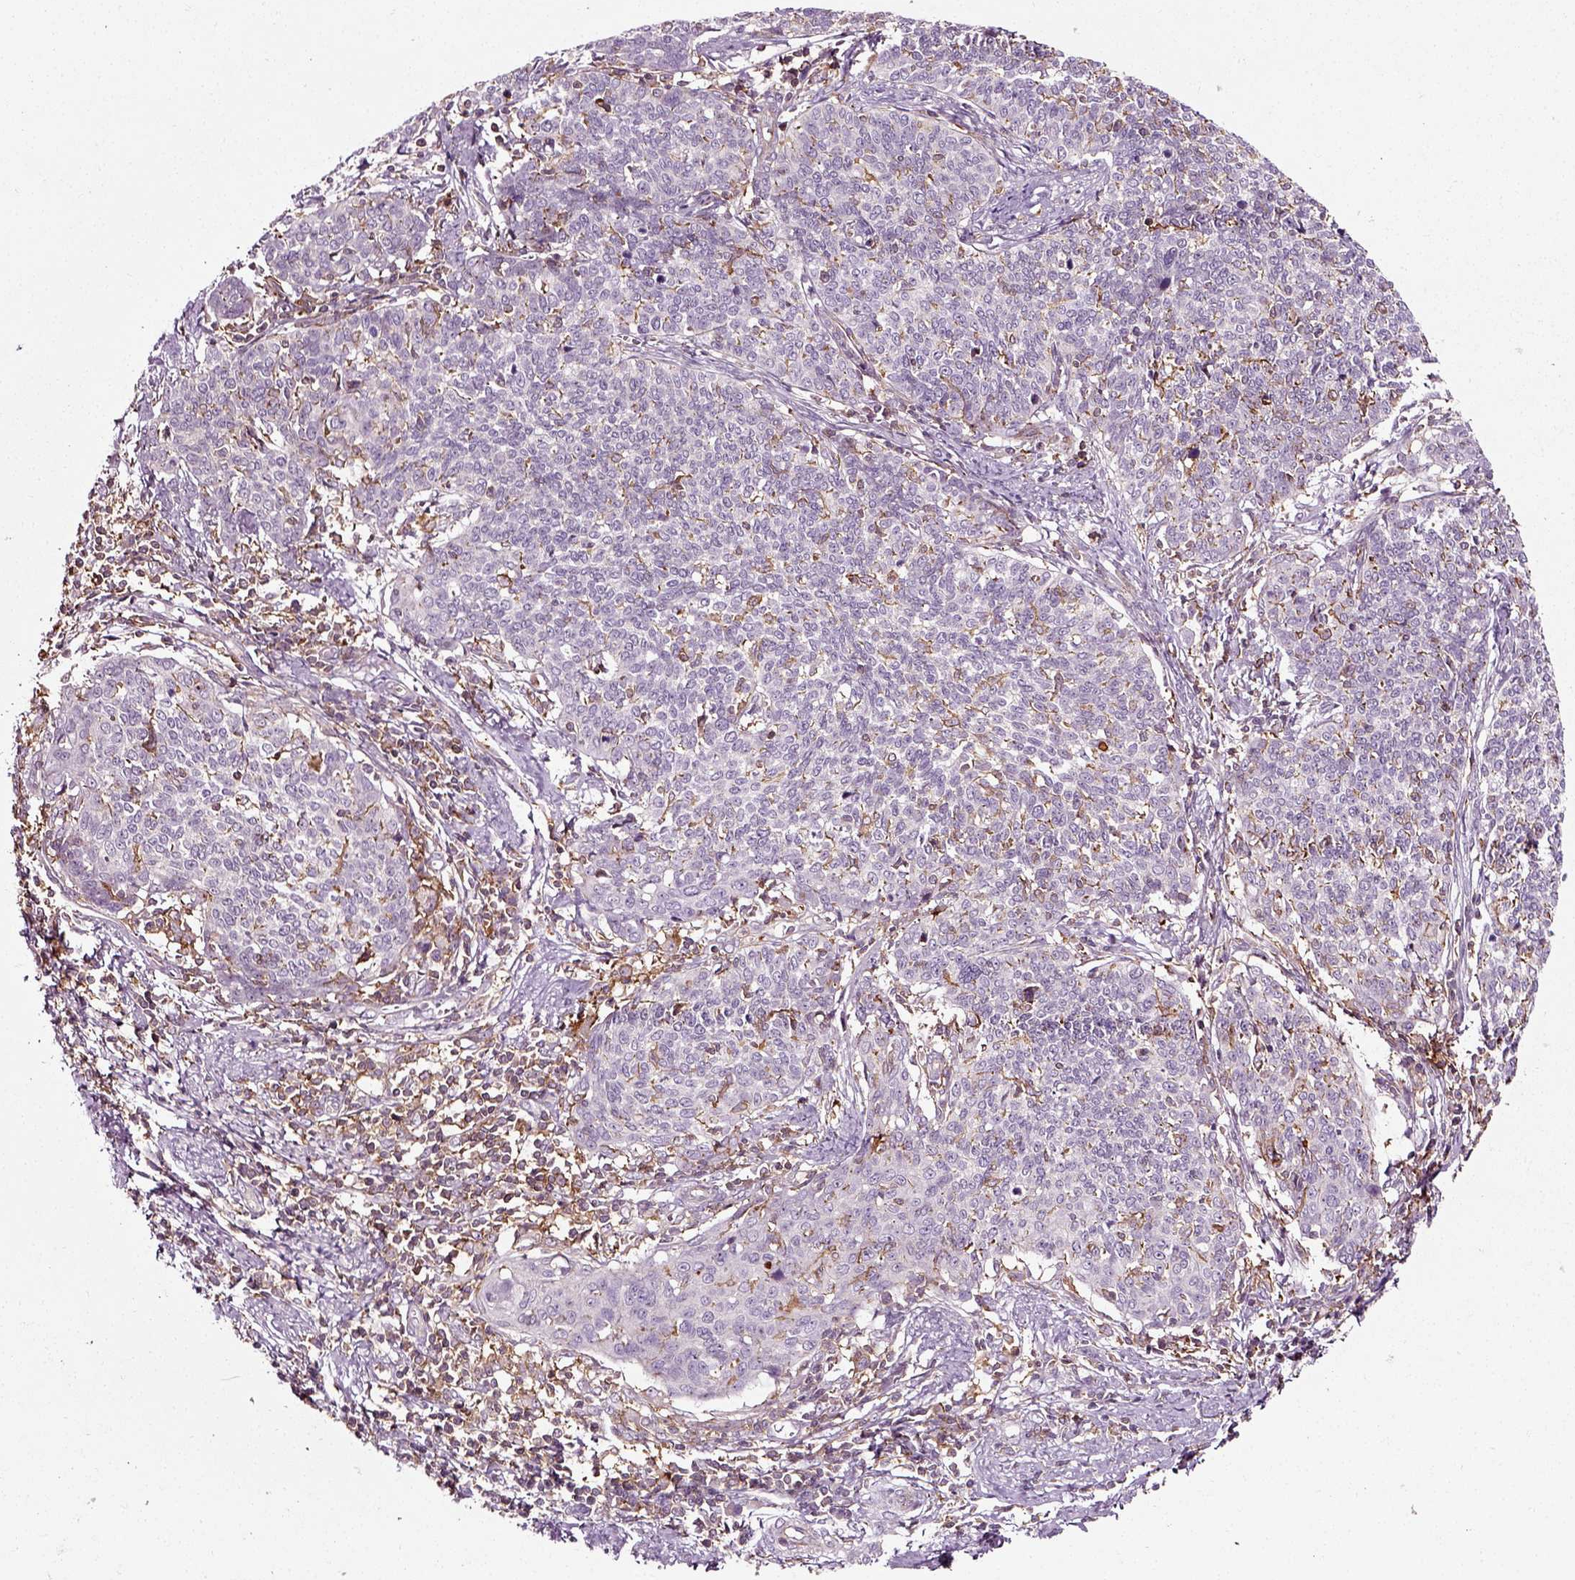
{"staining": {"intensity": "negative", "quantity": "none", "location": "none"}, "tissue": "cervical cancer", "cell_type": "Tumor cells", "image_type": "cancer", "snomed": [{"axis": "morphology", "description": "Squamous cell carcinoma, NOS"}, {"axis": "topography", "description": "Cervix"}], "caption": "Immunohistochemical staining of human cervical cancer displays no significant positivity in tumor cells. The staining is performed using DAB brown chromogen with nuclei counter-stained in using hematoxylin.", "gene": "RHOF", "patient": {"sex": "female", "age": 39}}